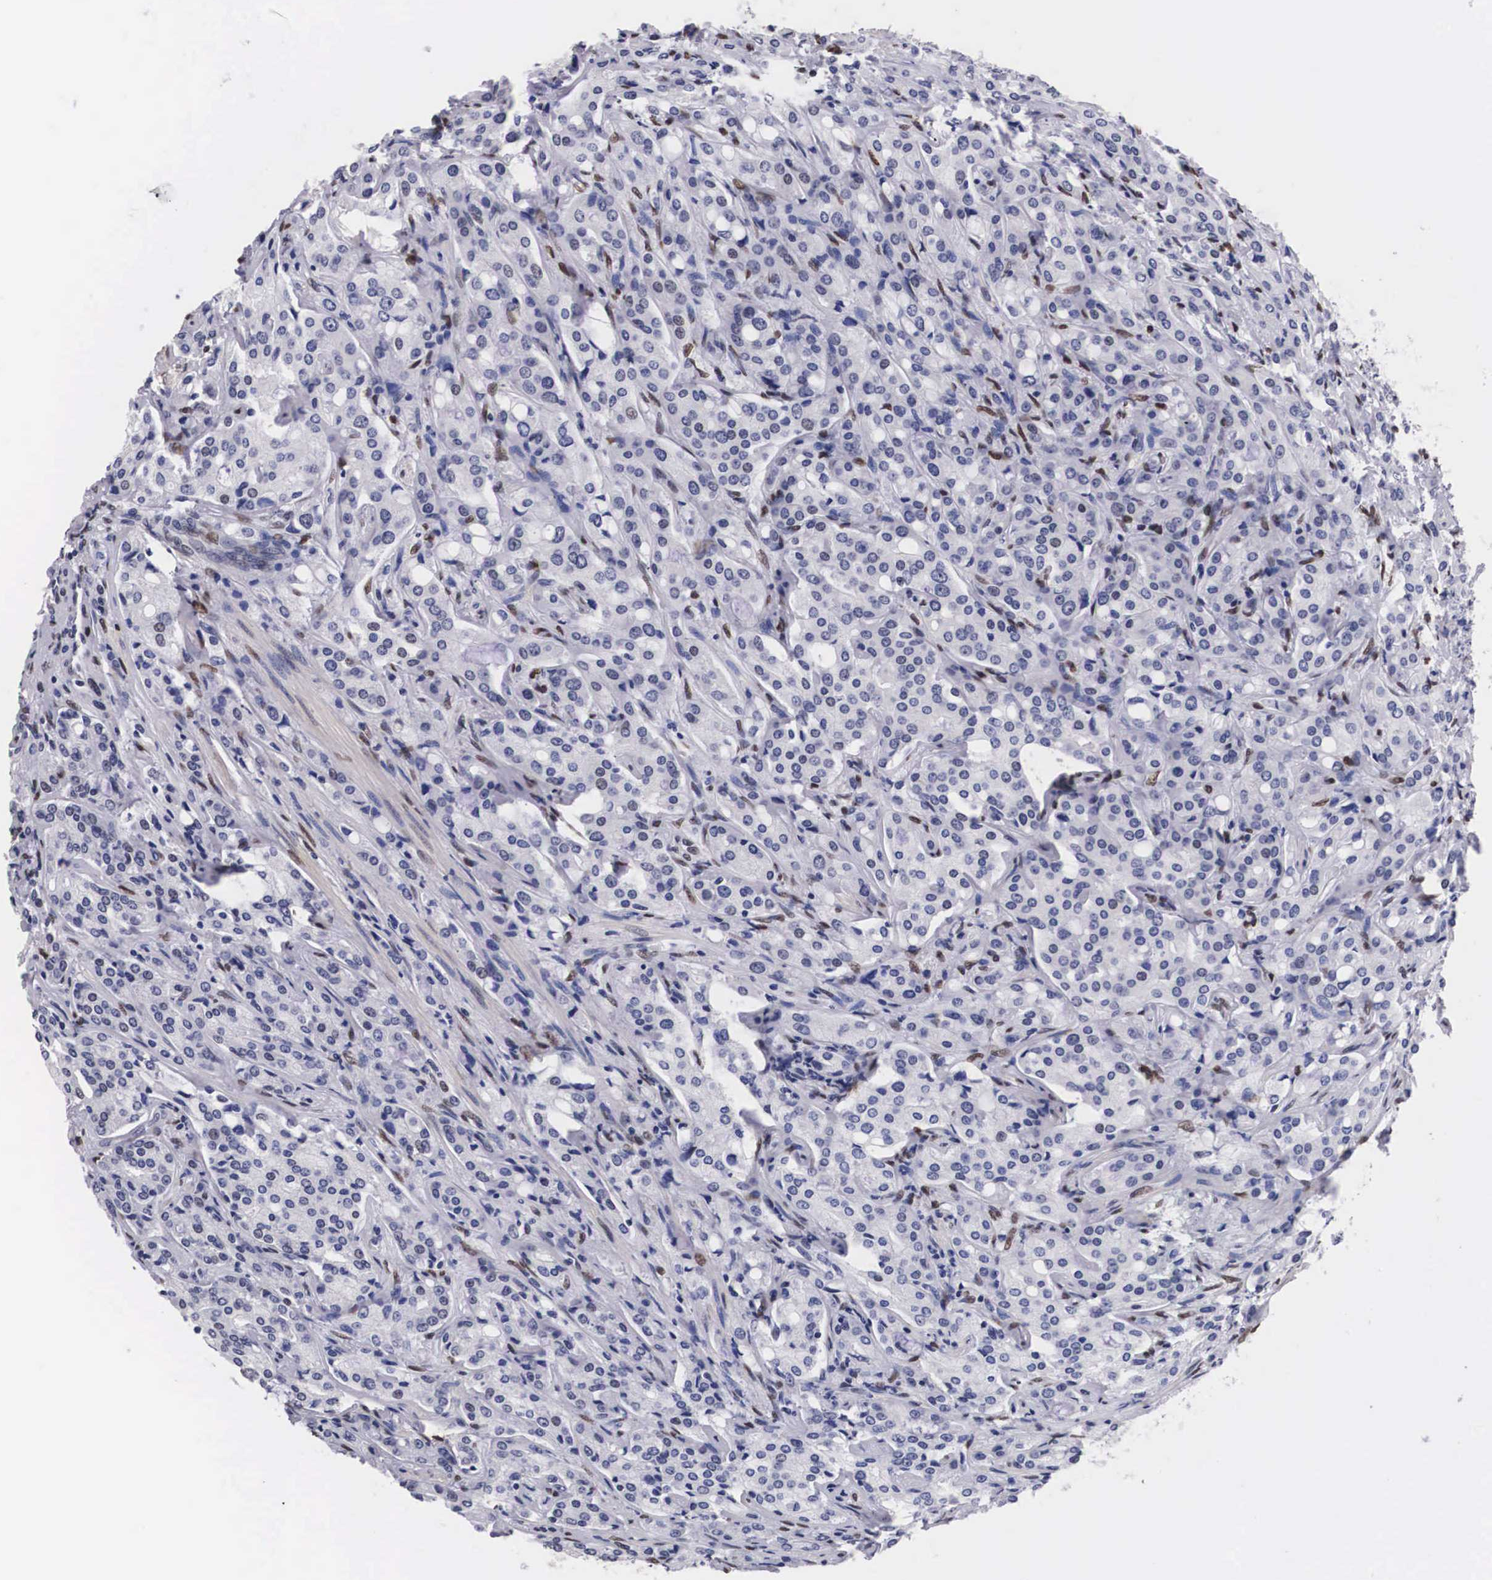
{"staining": {"intensity": "weak", "quantity": "<25%", "location": "nuclear"}, "tissue": "prostate cancer", "cell_type": "Tumor cells", "image_type": "cancer", "snomed": [{"axis": "morphology", "description": "Adenocarcinoma, Medium grade"}, {"axis": "topography", "description": "Prostate"}], "caption": "An IHC image of prostate adenocarcinoma (medium-grade) is shown. There is no staining in tumor cells of prostate adenocarcinoma (medium-grade).", "gene": "KHDRBS3", "patient": {"sex": "male", "age": 72}}